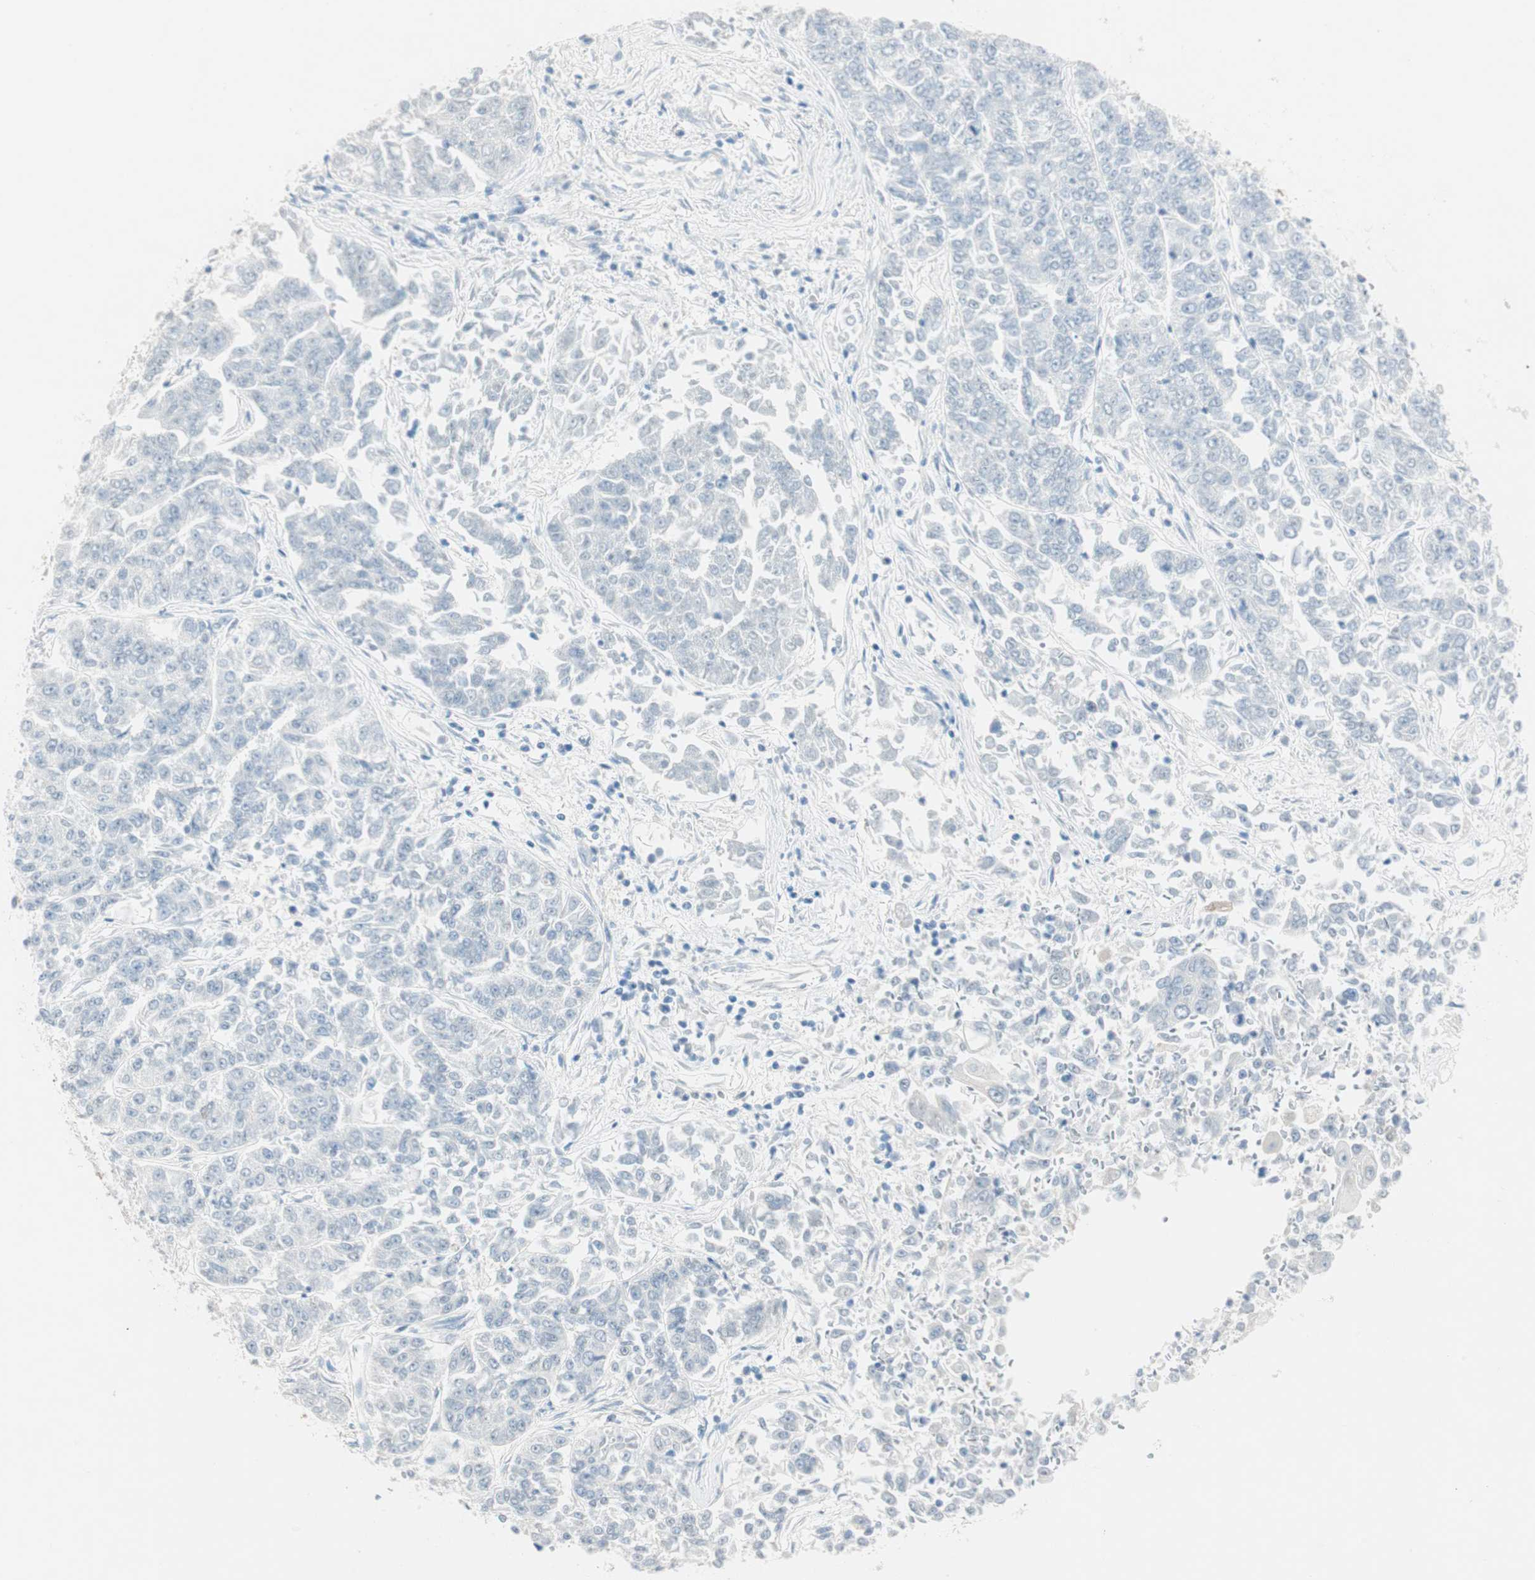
{"staining": {"intensity": "negative", "quantity": "none", "location": "none"}, "tissue": "lung cancer", "cell_type": "Tumor cells", "image_type": "cancer", "snomed": [{"axis": "morphology", "description": "Adenocarcinoma, NOS"}, {"axis": "topography", "description": "Lung"}], "caption": "An image of human adenocarcinoma (lung) is negative for staining in tumor cells.", "gene": "HPGD", "patient": {"sex": "male", "age": 84}}